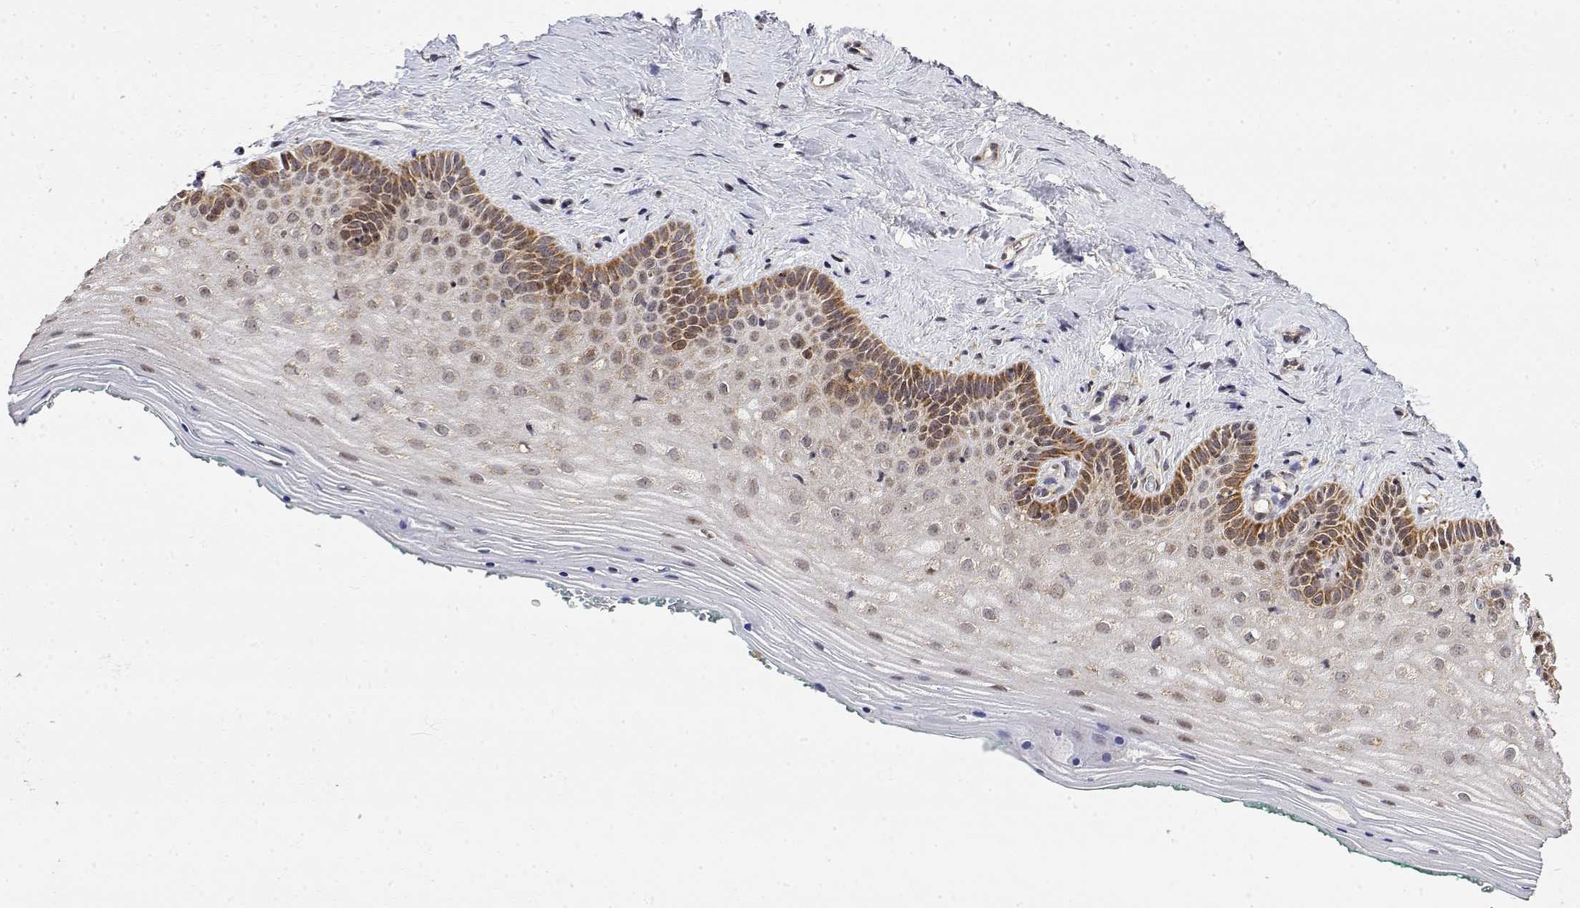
{"staining": {"intensity": "moderate", "quantity": "25%-75%", "location": "cytoplasmic/membranous,nuclear"}, "tissue": "vagina", "cell_type": "Squamous epithelial cells", "image_type": "normal", "snomed": [{"axis": "morphology", "description": "Normal tissue, NOS"}, {"axis": "topography", "description": "Vagina"}], "caption": "IHC (DAB (3,3'-diaminobenzidine)) staining of unremarkable vagina exhibits moderate cytoplasmic/membranous,nuclear protein expression in approximately 25%-75% of squamous epithelial cells. The protein of interest is stained brown, and the nuclei are stained in blue (DAB (3,3'-diaminobenzidine) IHC with brightfield microscopy, high magnification).", "gene": "GADD45GIP1", "patient": {"sex": "female", "age": 45}}